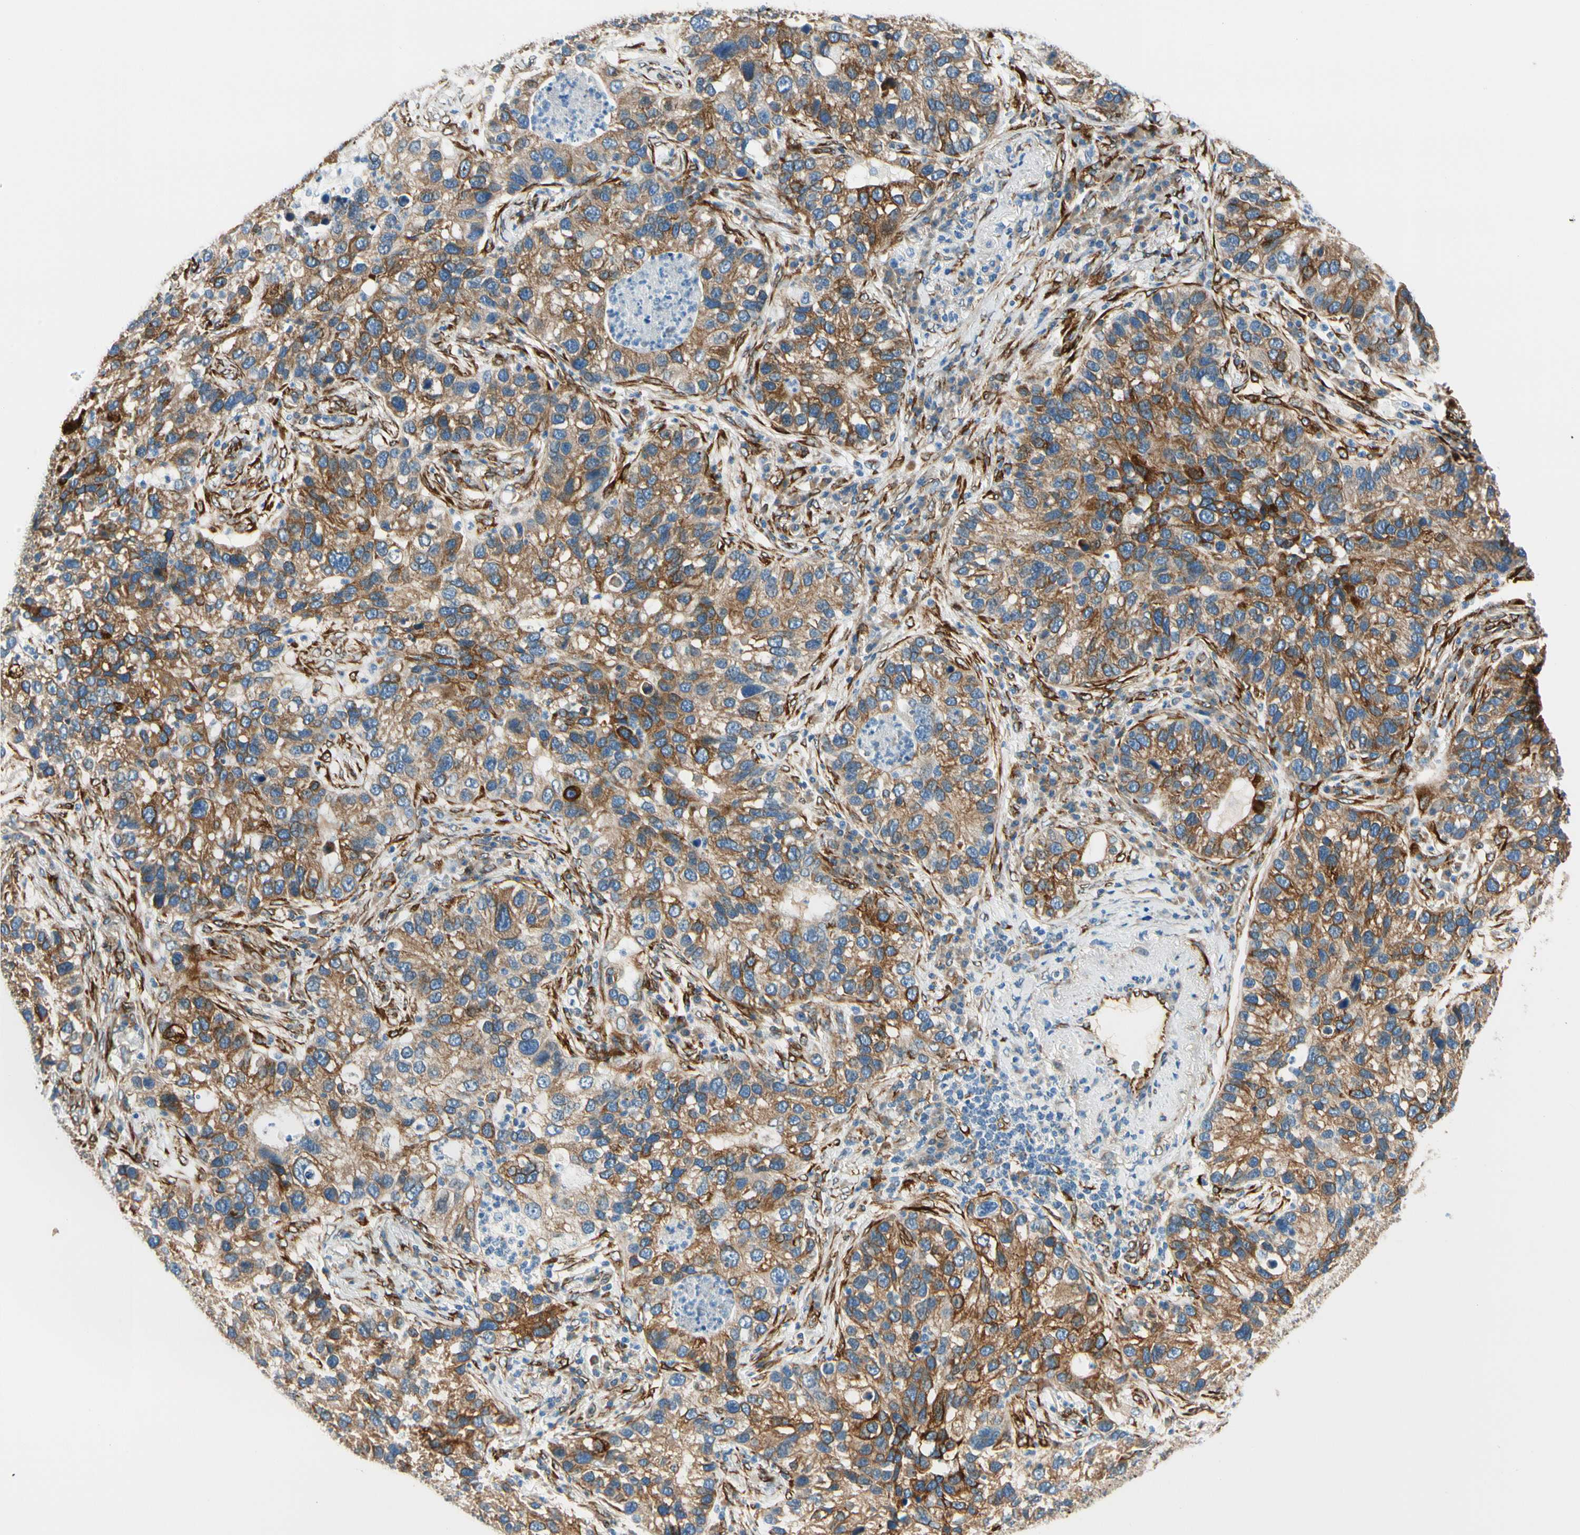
{"staining": {"intensity": "strong", "quantity": ">75%", "location": "cytoplasmic/membranous"}, "tissue": "lung cancer", "cell_type": "Tumor cells", "image_type": "cancer", "snomed": [{"axis": "morphology", "description": "Normal tissue, NOS"}, {"axis": "morphology", "description": "Adenocarcinoma, NOS"}, {"axis": "topography", "description": "Bronchus"}, {"axis": "topography", "description": "Lung"}], "caption": "Immunohistochemistry micrograph of human lung adenocarcinoma stained for a protein (brown), which reveals high levels of strong cytoplasmic/membranous staining in about >75% of tumor cells.", "gene": "FKBP7", "patient": {"sex": "male", "age": 54}}